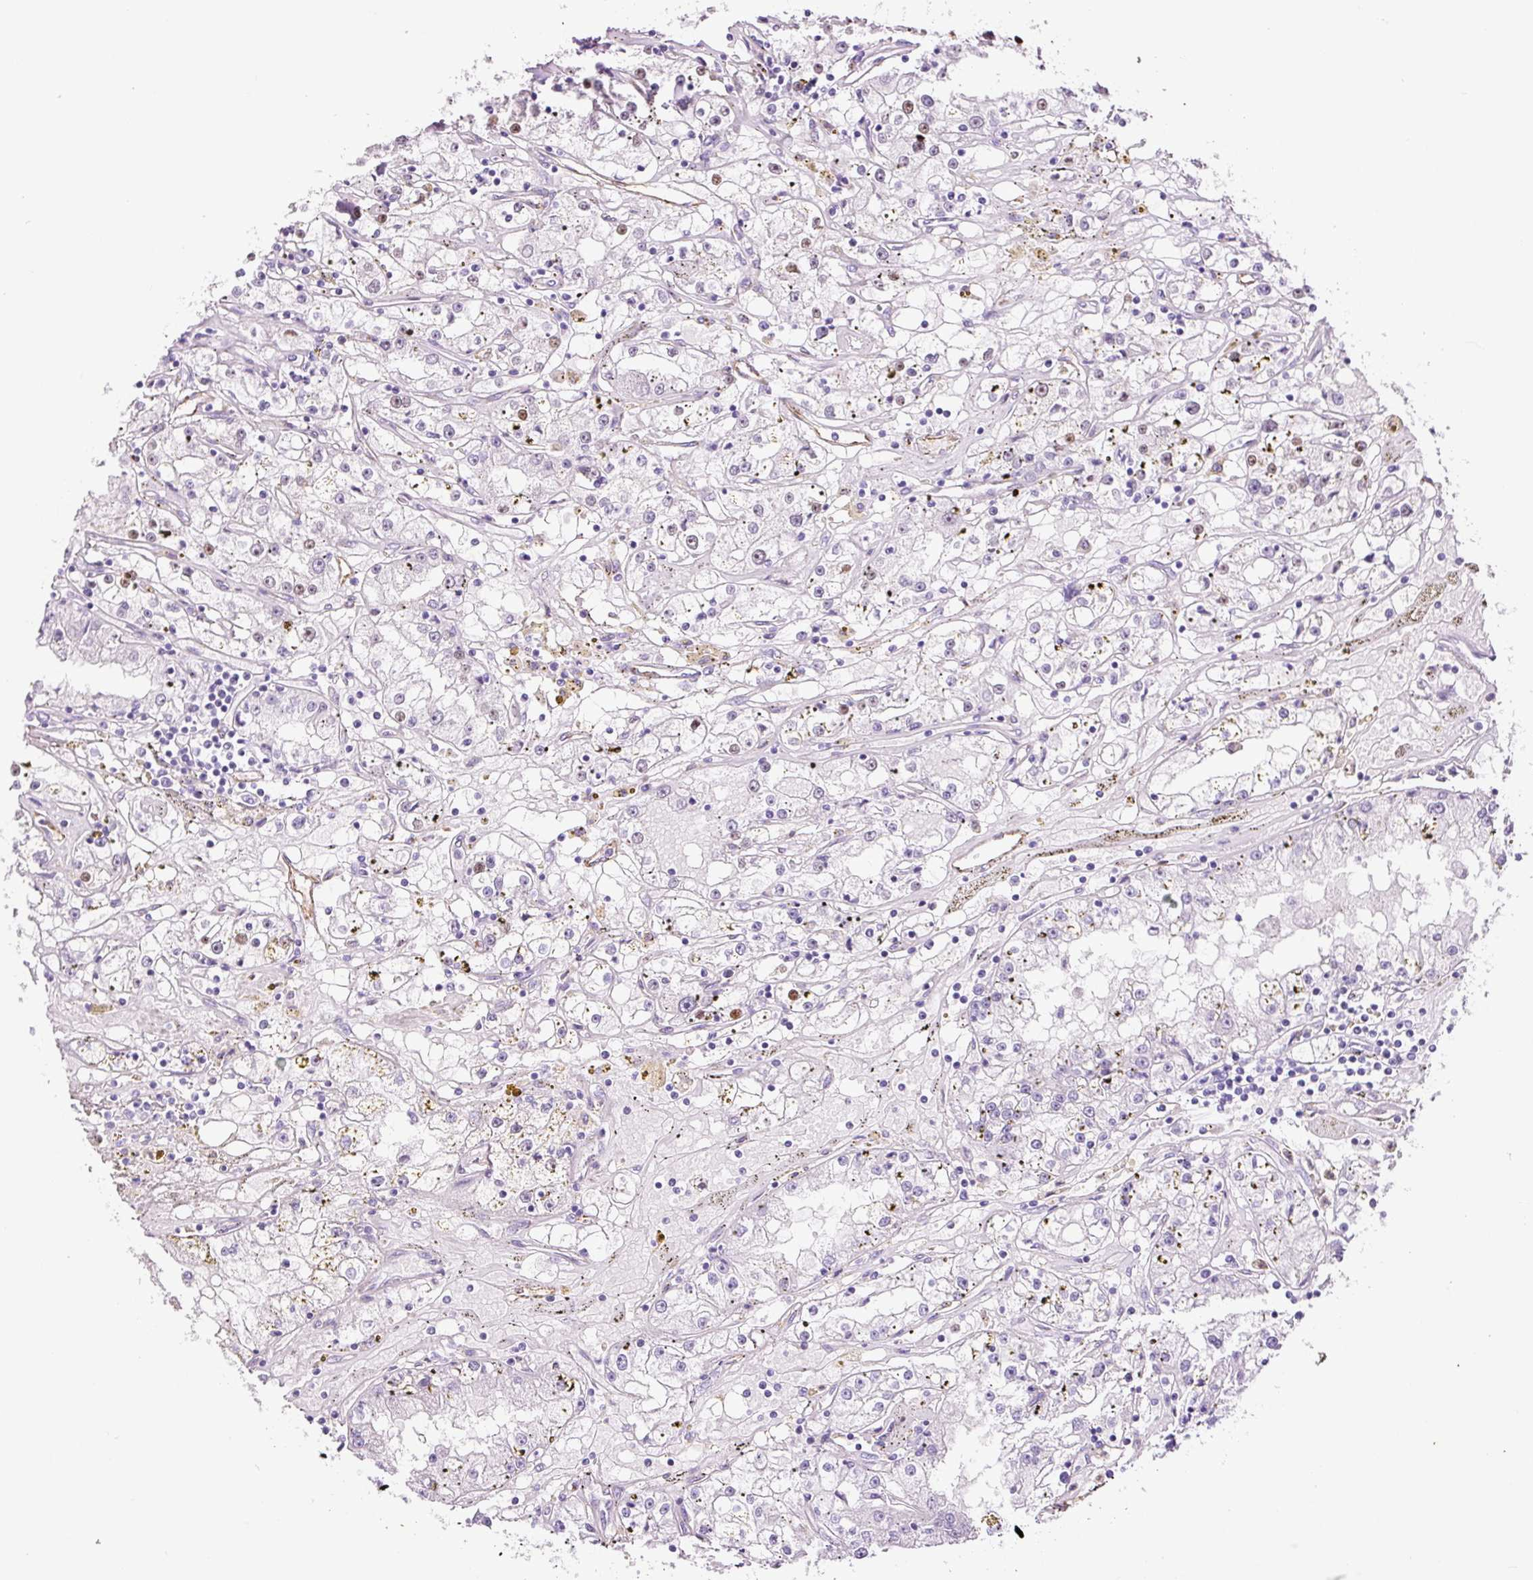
{"staining": {"intensity": "moderate", "quantity": "<25%", "location": "nuclear"}, "tissue": "renal cancer", "cell_type": "Tumor cells", "image_type": "cancer", "snomed": [{"axis": "morphology", "description": "Adenocarcinoma, NOS"}, {"axis": "topography", "description": "Kidney"}], "caption": "Approximately <25% of tumor cells in human renal cancer exhibit moderate nuclear protein expression as visualized by brown immunohistochemical staining.", "gene": "ADSS1", "patient": {"sex": "male", "age": 56}}